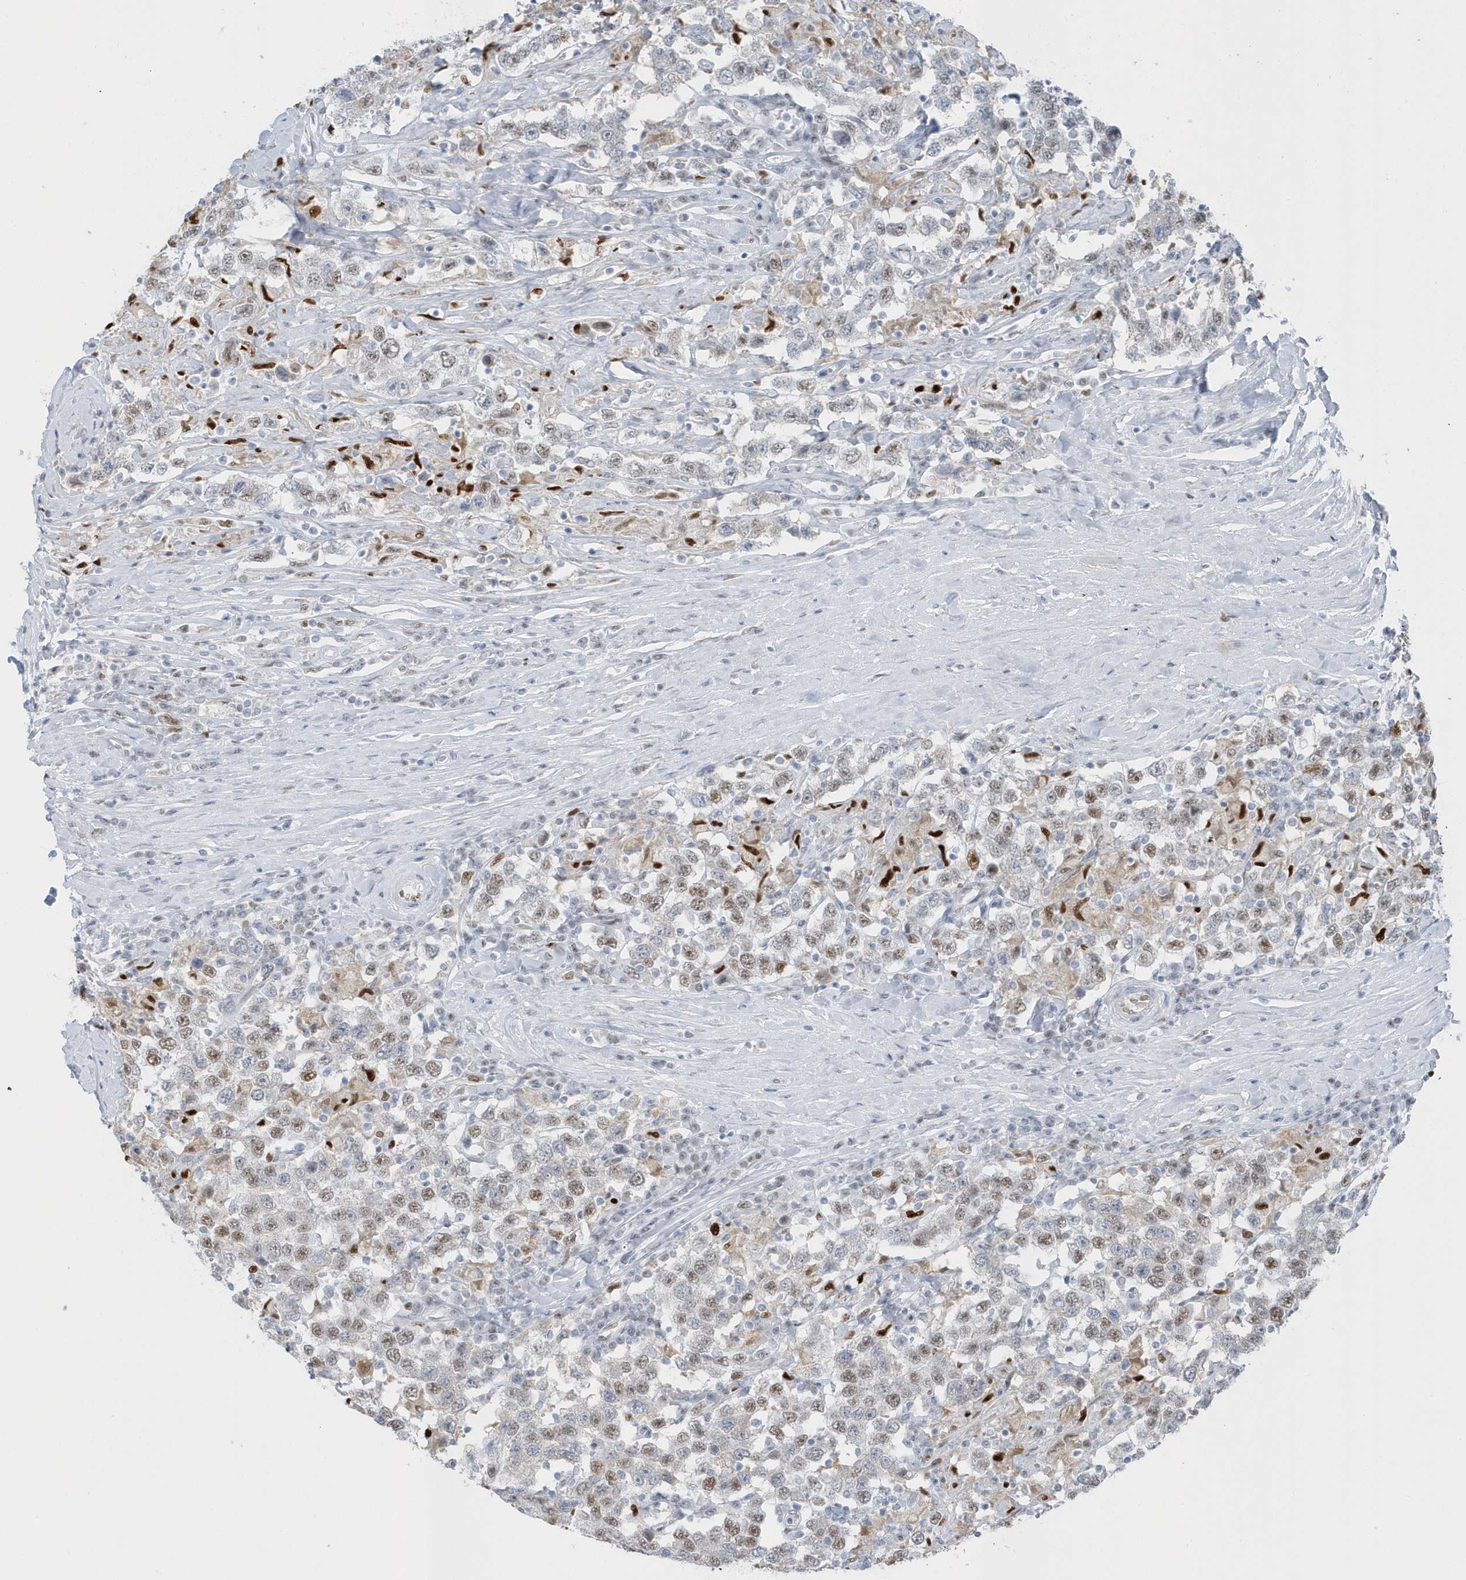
{"staining": {"intensity": "moderate", "quantity": "<25%", "location": "nuclear"}, "tissue": "testis cancer", "cell_type": "Tumor cells", "image_type": "cancer", "snomed": [{"axis": "morphology", "description": "Seminoma, NOS"}, {"axis": "topography", "description": "Testis"}], "caption": "Protein expression analysis of testis cancer (seminoma) displays moderate nuclear positivity in approximately <25% of tumor cells.", "gene": "SMIM34", "patient": {"sex": "male", "age": 41}}